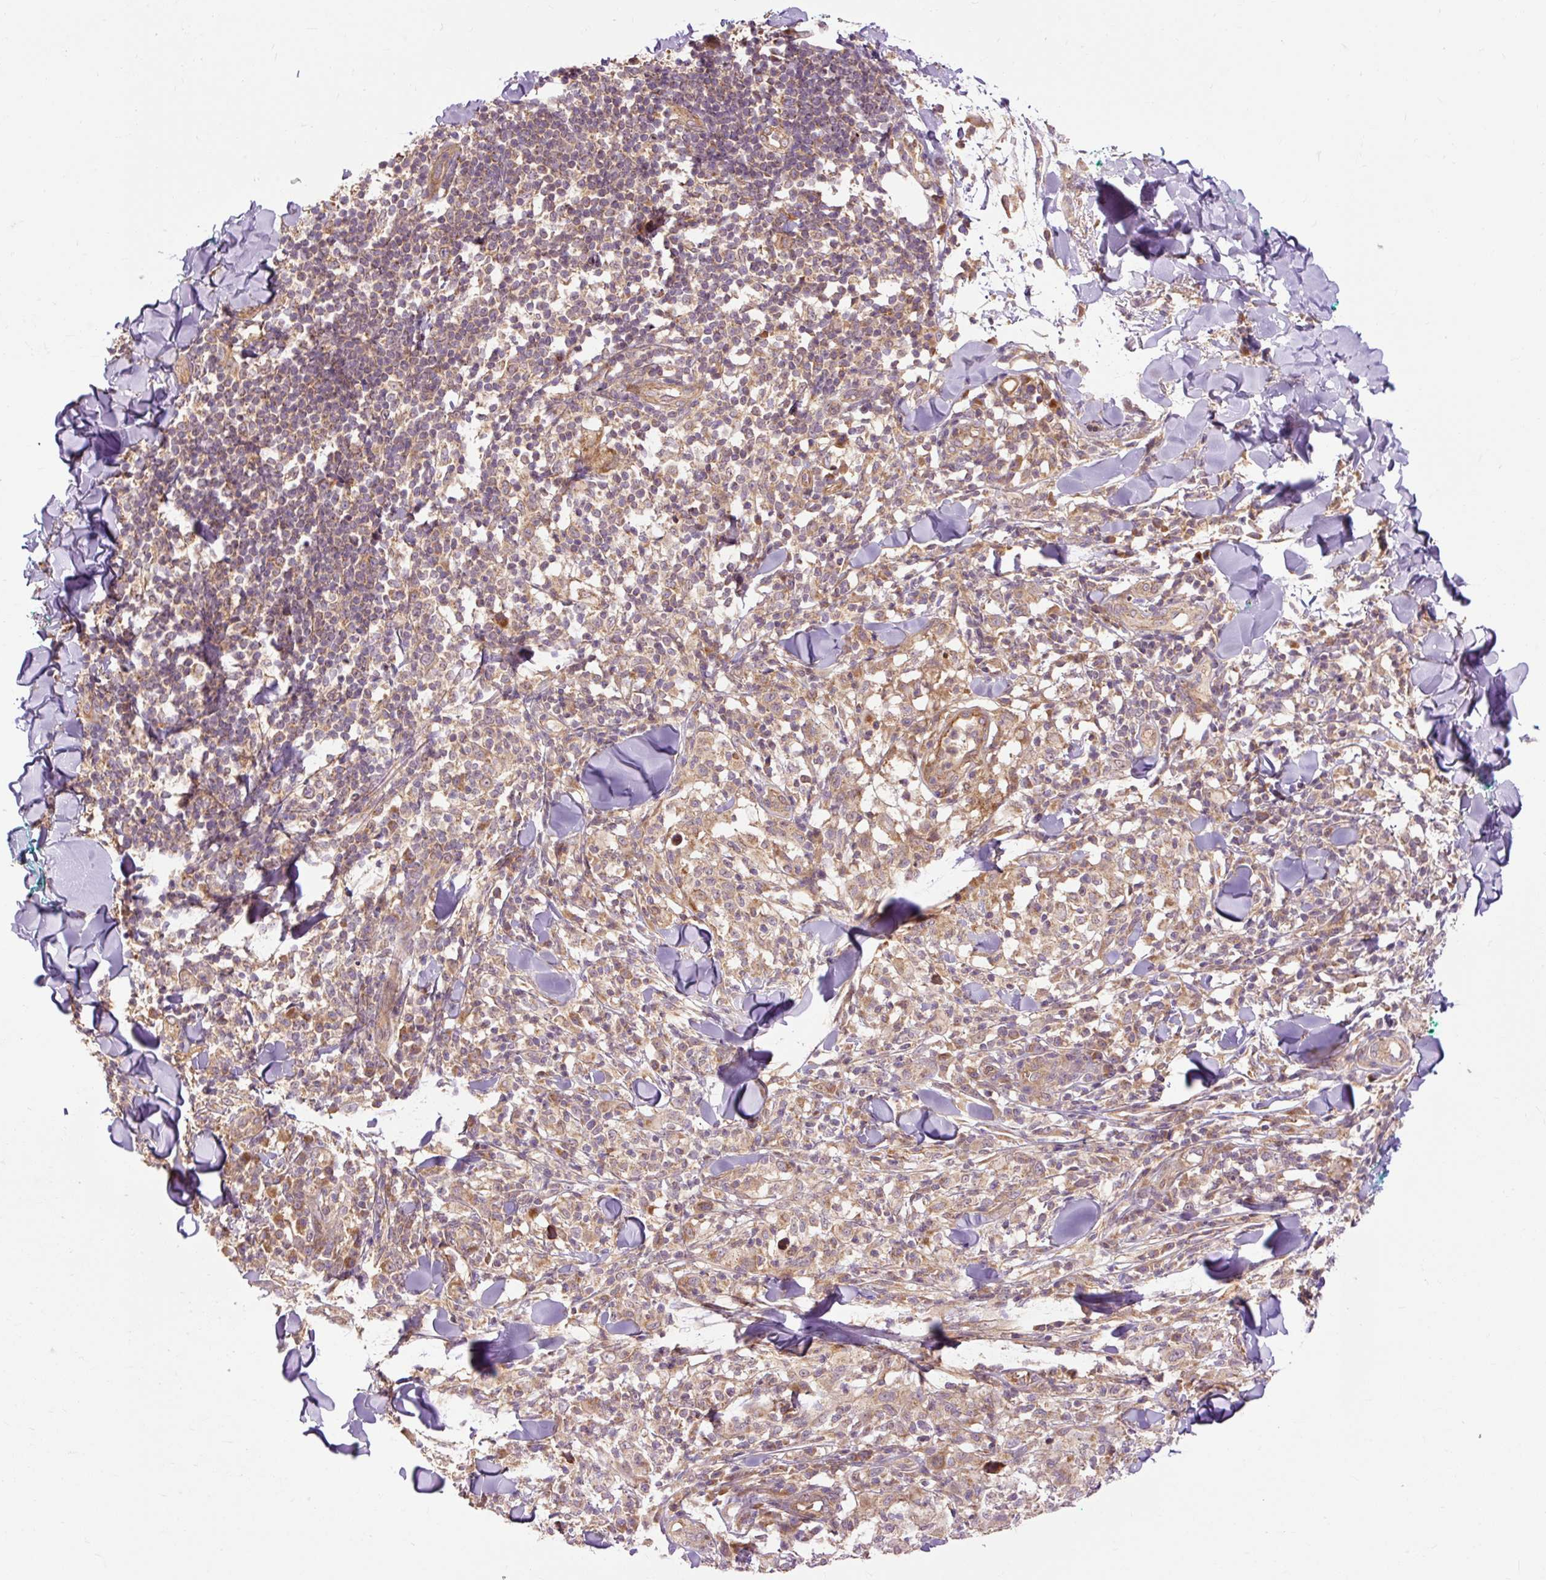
{"staining": {"intensity": "weak", "quantity": ">75%", "location": "cytoplasmic/membranous"}, "tissue": "melanoma", "cell_type": "Tumor cells", "image_type": "cancer", "snomed": [{"axis": "morphology", "description": "Malignant melanoma, NOS"}, {"axis": "topography", "description": "Skin"}], "caption": "Weak cytoplasmic/membranous staining is identified in about >75% of tumor cells in malignant melanoma.", "gene": "RIPOR3", "patient": {"sex": "male", "age": 66}}